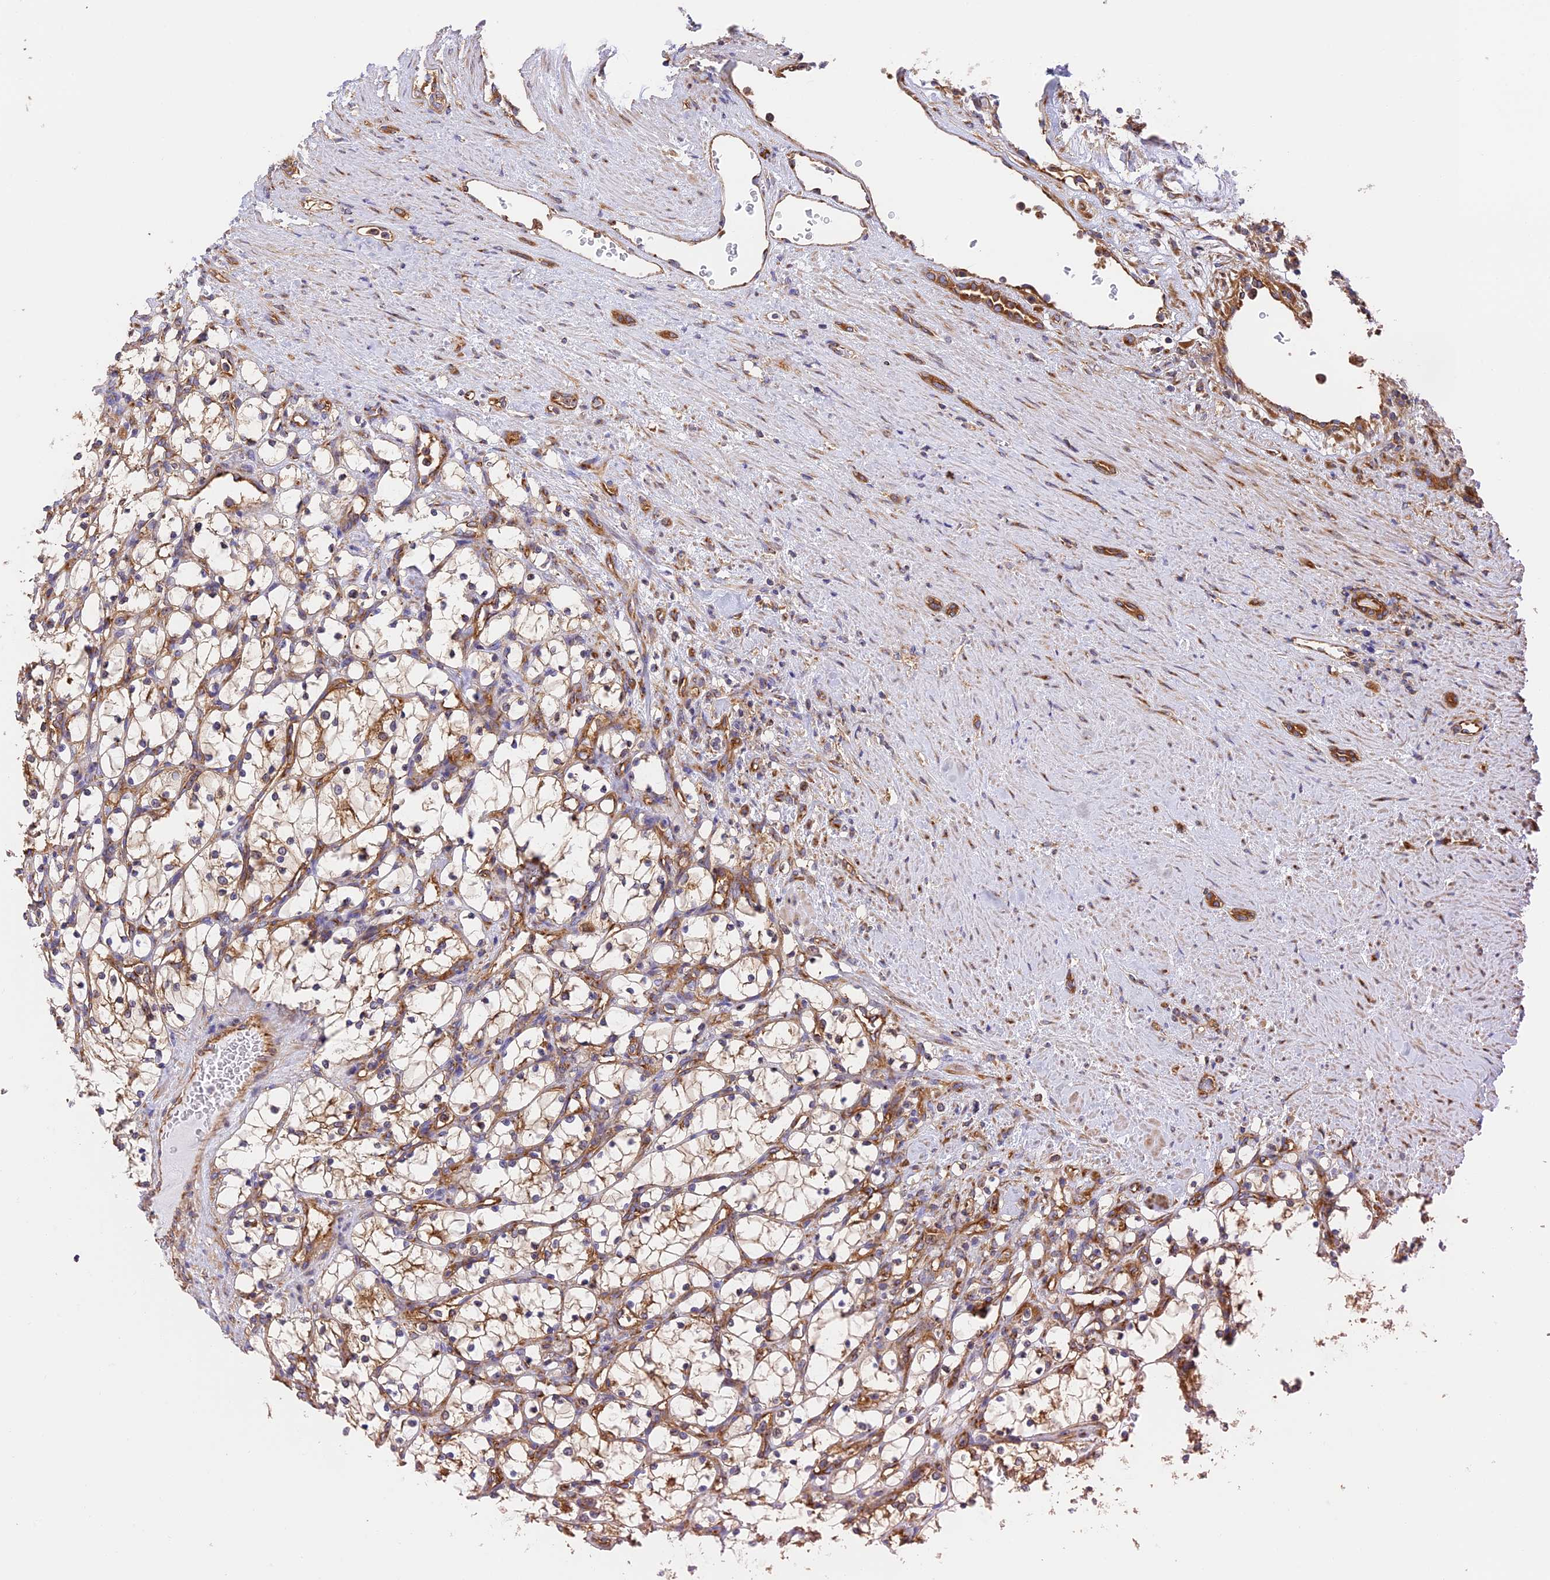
{"staining": {"intensity": "moderate", "quantity": ">75%", "location": "cytoplasmic/membranous"}, "tissue": "renal cancer", "cell_type": "Tumor cells", "image_type": "cancer", "snomed": [{"axis": "morphology", "description": "Adenocarcinoma, NOS"}, {"axis": "topography", "description": "Kidney"}], "caption": "Protein staining of adenocarcinoma (renal) tissue demonstrates moderate cytoplasmic/membranous positivity in about >75% of tumor cells.", "gene": "DCTN2", "patient": {"sex": "female", "age": 69}}